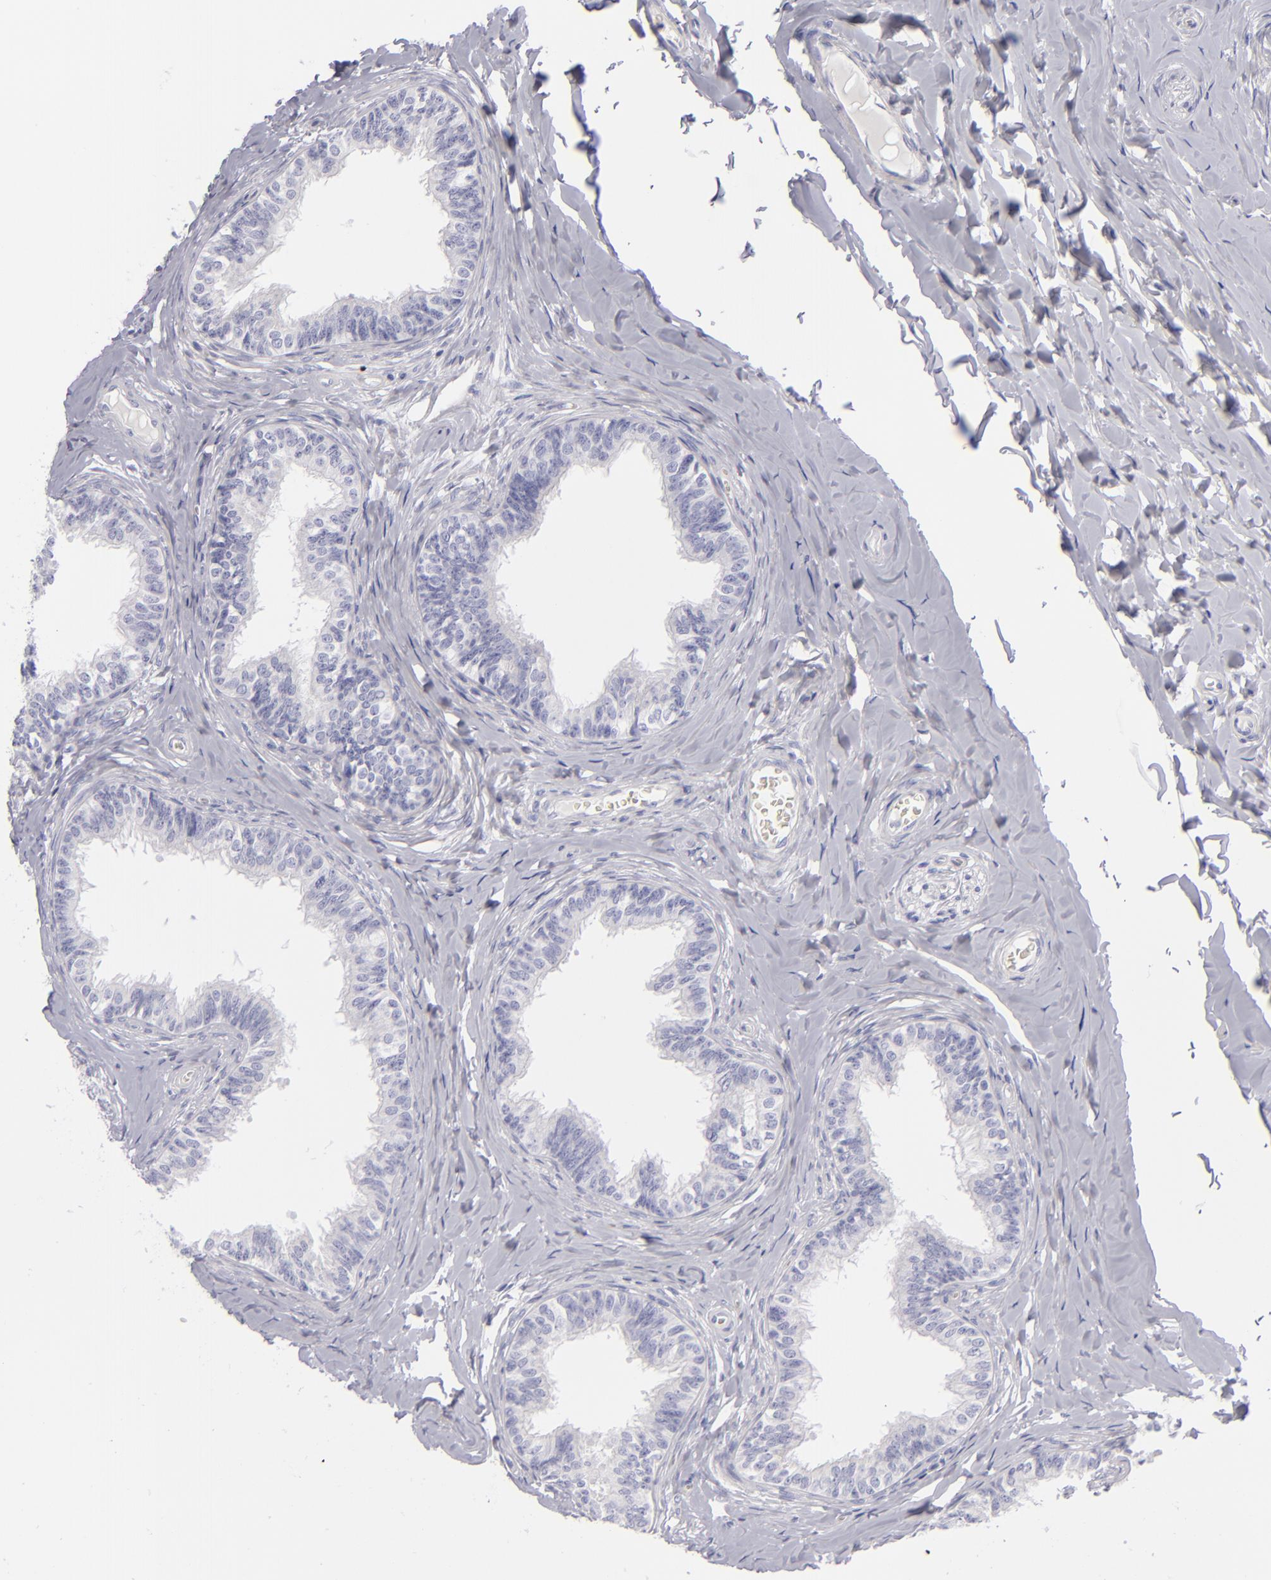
{"staining": {"intensity": "negative", "quantity": "none", "location": "none"}, "tissue": "epididymis", "cell_type": "Glandular cells", "image_type": "normal", "snomed": [{"axis": "morphology", "description": "Normal tissue, NOS"}, {"axis": "topography", "description": "Soft tissue"}, {"axis": "topography", "description": "Epididymis"}], "caption": "High power microscopy image of an IHC micrograph of normal epididymis, revealing no significant positivity in glandular cells. (DAB immunohistochemistry with hematoxylin counter stain).", "gene": "CD22", "patient": {"sex": "male", "age": 26}}